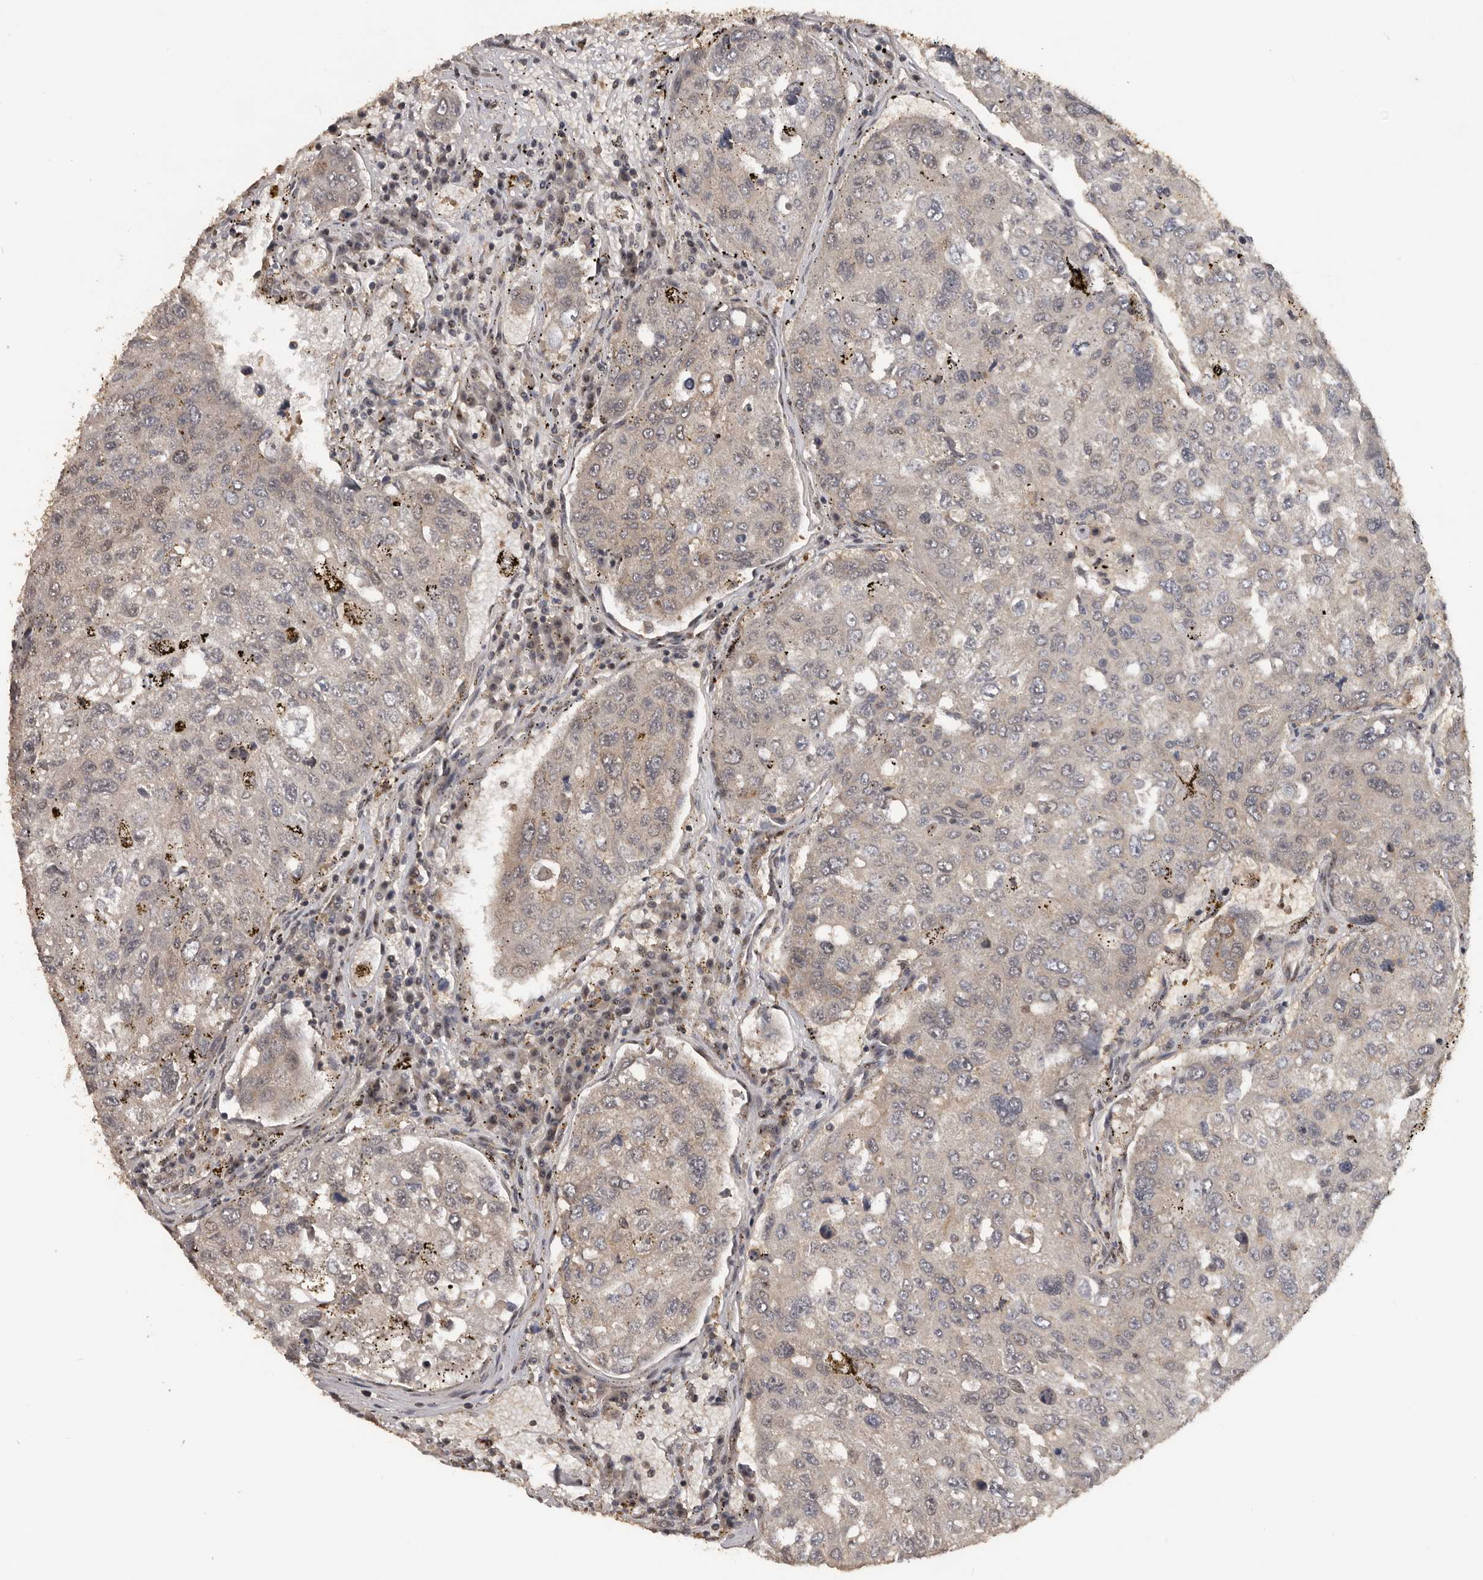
{"staining": {"intensity": "weak", "quantity": "<25%", "location": "cytoplasmic/membranous"}, "tissue": "urothelial cancer", "cell_type": "Tumor cells", "image_type": "cancer", "snomed": [{"axis": "morphology", "description": "Urothelial carcinoma, High grade"}, {"axis": "topography", "description": "Lymph node"}, {"axis": "topography", "description": "Urinary bladder"}], "caption": "DAB (3,3'-diaminobenzidine) immunohistochemical staining of human high-grade urothelial carcinoma displays no significant expression in tumor cells.", "gene": "CEP350", "patient": {"sex": "male", "age": 51}}